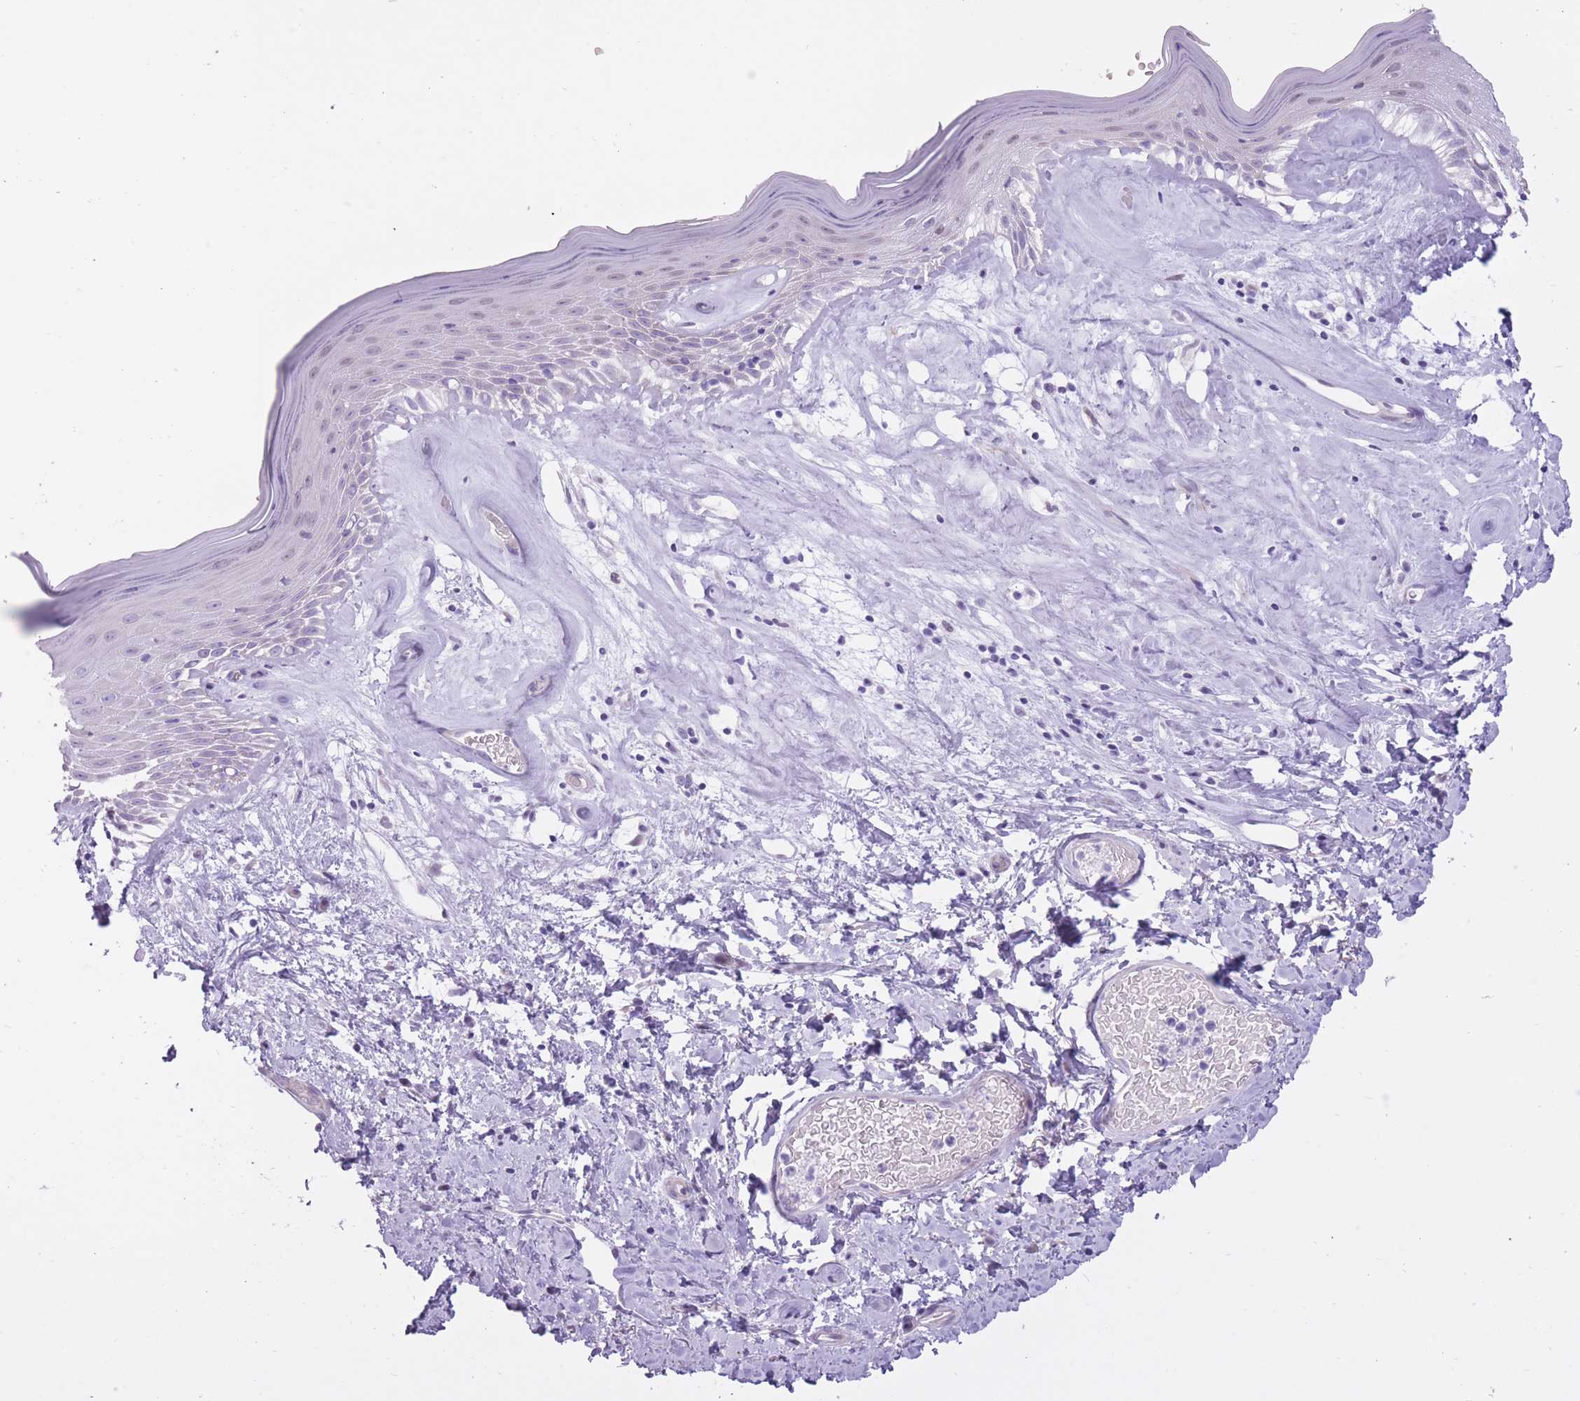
{"staining": {"intensity": "negative", "quantity": "none", "location": "none"}, "tissue": "skin", "cell_type": "Epidermal cells", "image_type": "normal", "snomed": [{"axis": "morphology", "description": "Normal tissue, NOS"}, {"axis": "morphology", "description": "Inflammation, NOS"}, {"axis": "topography", "description": "Vulva"}], "caption": "The image demonstrates no significant staining in epidermal cells of skin. (Stains: DAB (3,3'-diaminobenzidine) immunohistochemistry with hematoxylin counter stain, Microscopy: brightfield microscopy at high magnification).", "gene": "WDR70", "patient": {"sex": "female", "age": 86}}